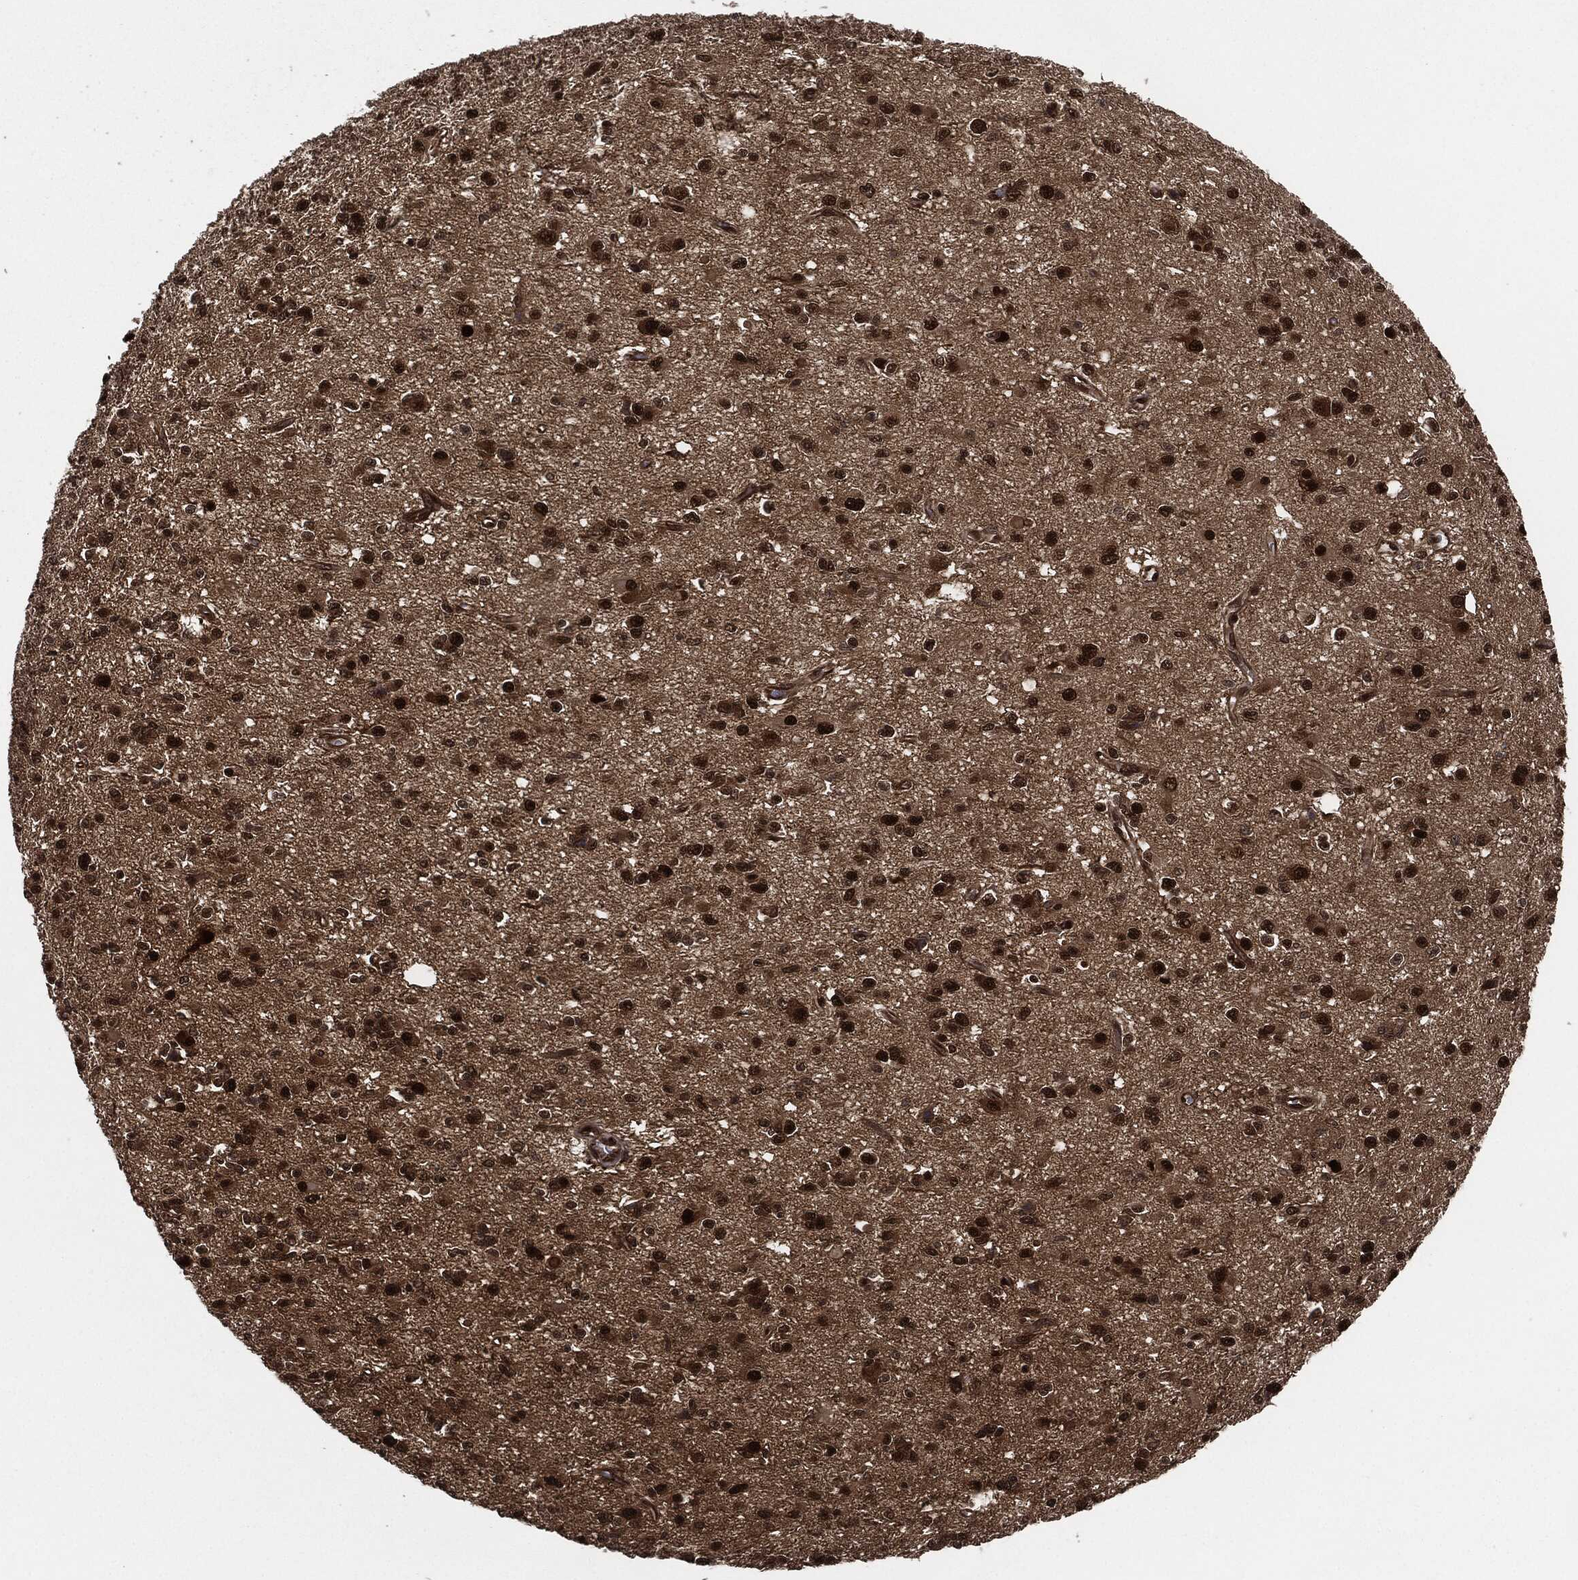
{"staining": {"intensity": "strong", "quantity": "25%-75%", "location": "nuclear"}, "tissue": "glioma", "cell_type": "Tumor cells", "image_type": "cancer", "snomed": [{"axis": "morphology", "description": "Glioma, malignant, Low grade"}, {"axis": "topography", "description": "Brain"}], "caption": "Brown immunohistochemical staining in human glioma exhibits strong nuclear positivity in about 25%-75% of tumor cells. Using DAB (brown) and hematoxylin (blue) stains, captured at high magnification using brightfield microscopy.", "gene": "DCTN1", "patient": {"sex": "female", "age": 45}}